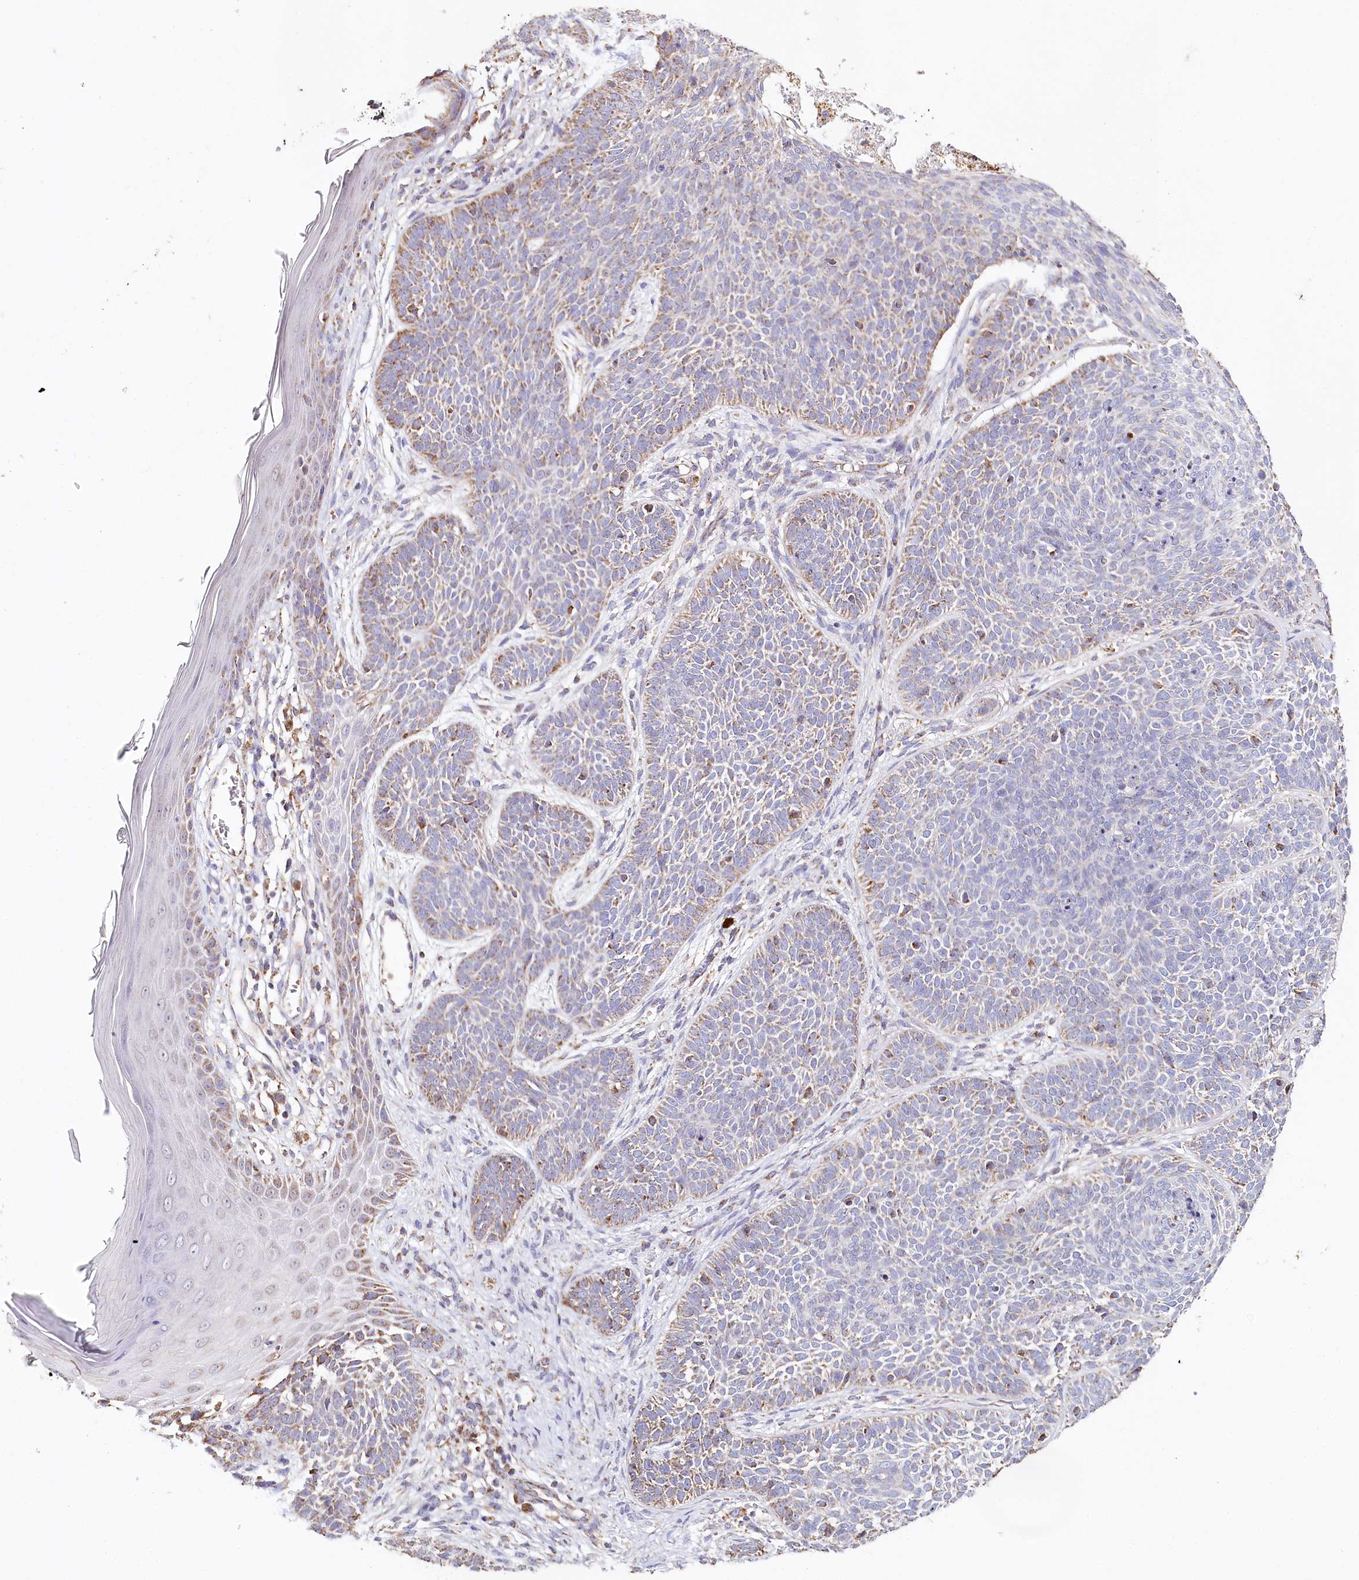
{"staining": {"intensity": "moderate", "quantity": "<25%", "location": "cytoplasmic/membranous"}, "tissue": "skin cancer", "cell_type": "Tumor cells", "image_type": "cancer", "snomed": [{"axis": "morphology", "description": "Basal cell carcinoma"}, {"axis": "topography", "description": "Skin"}], "caption": "High-power microscopy captured an immunohistochemistry micrograph of skin cancer (basal cell carcinoma), revealing moderate cytoplasmic/membranous staining in about <25% of tumor cells.", "gene": "MMP25", "patient": {"sex": "male", "age": 85}}